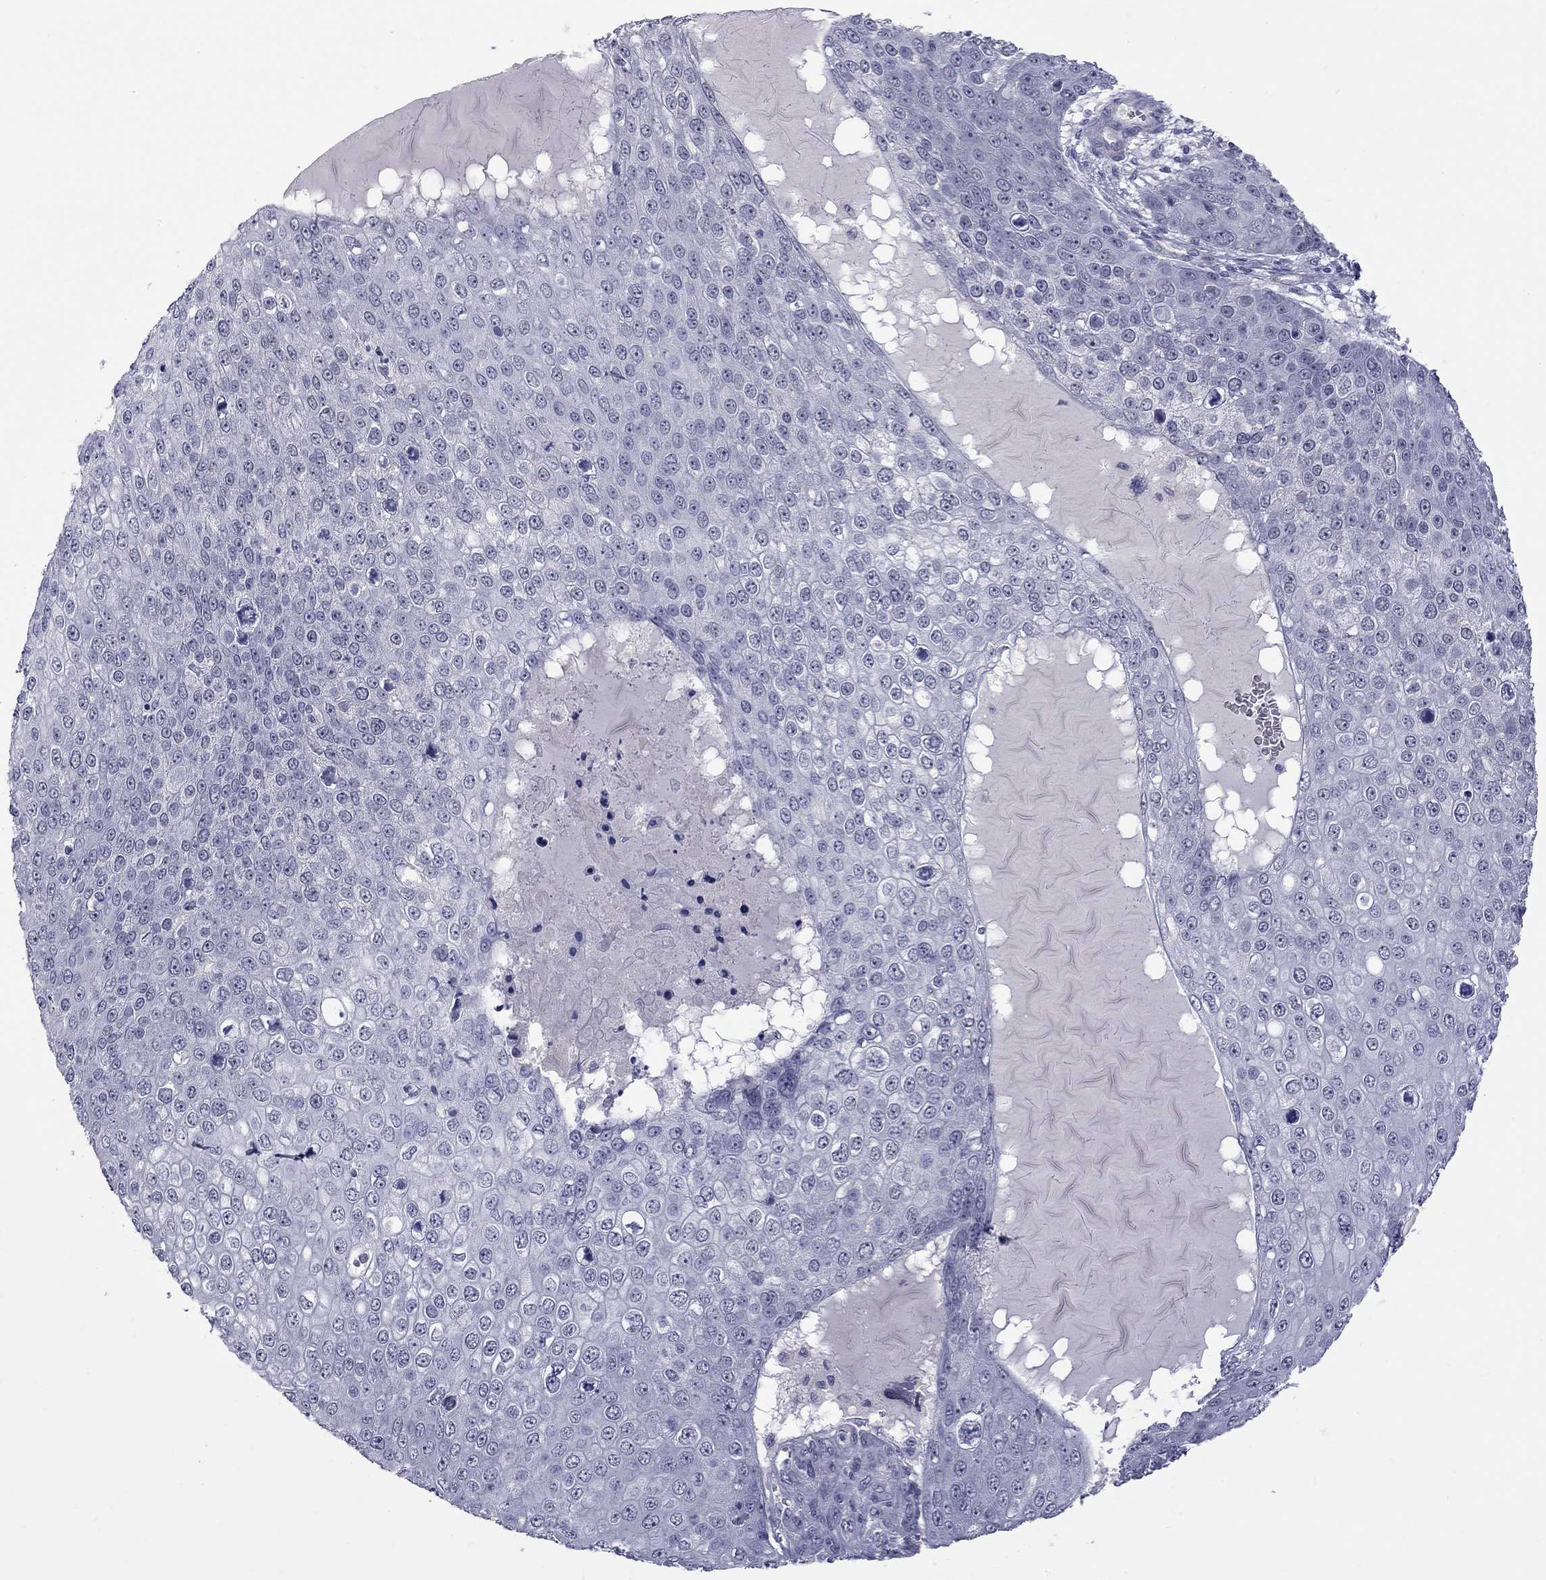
{"staining": {"intensity": "negative", "quantity": "none", "location": "none"}, "tissue": "skin cancer", "cell_type": "Tumor cells", "image_type": "cancer", "snomed": [{"axis": "morphology", "description": "Squamous cell carcinoma, NOS"}, {"axis": "topography", "description": "Skin"}], "caption": "Immunohistochemistry (IHC) photomicrograph of neoplastic tissue: human skin squamous cell carcinoma stained with DAB (3,3'-diaminobenzidine) demonstrates no significant protein expression in tumor cells.", "gene": "GSG1L", "patient": {"sex": "male", "age": 71}}